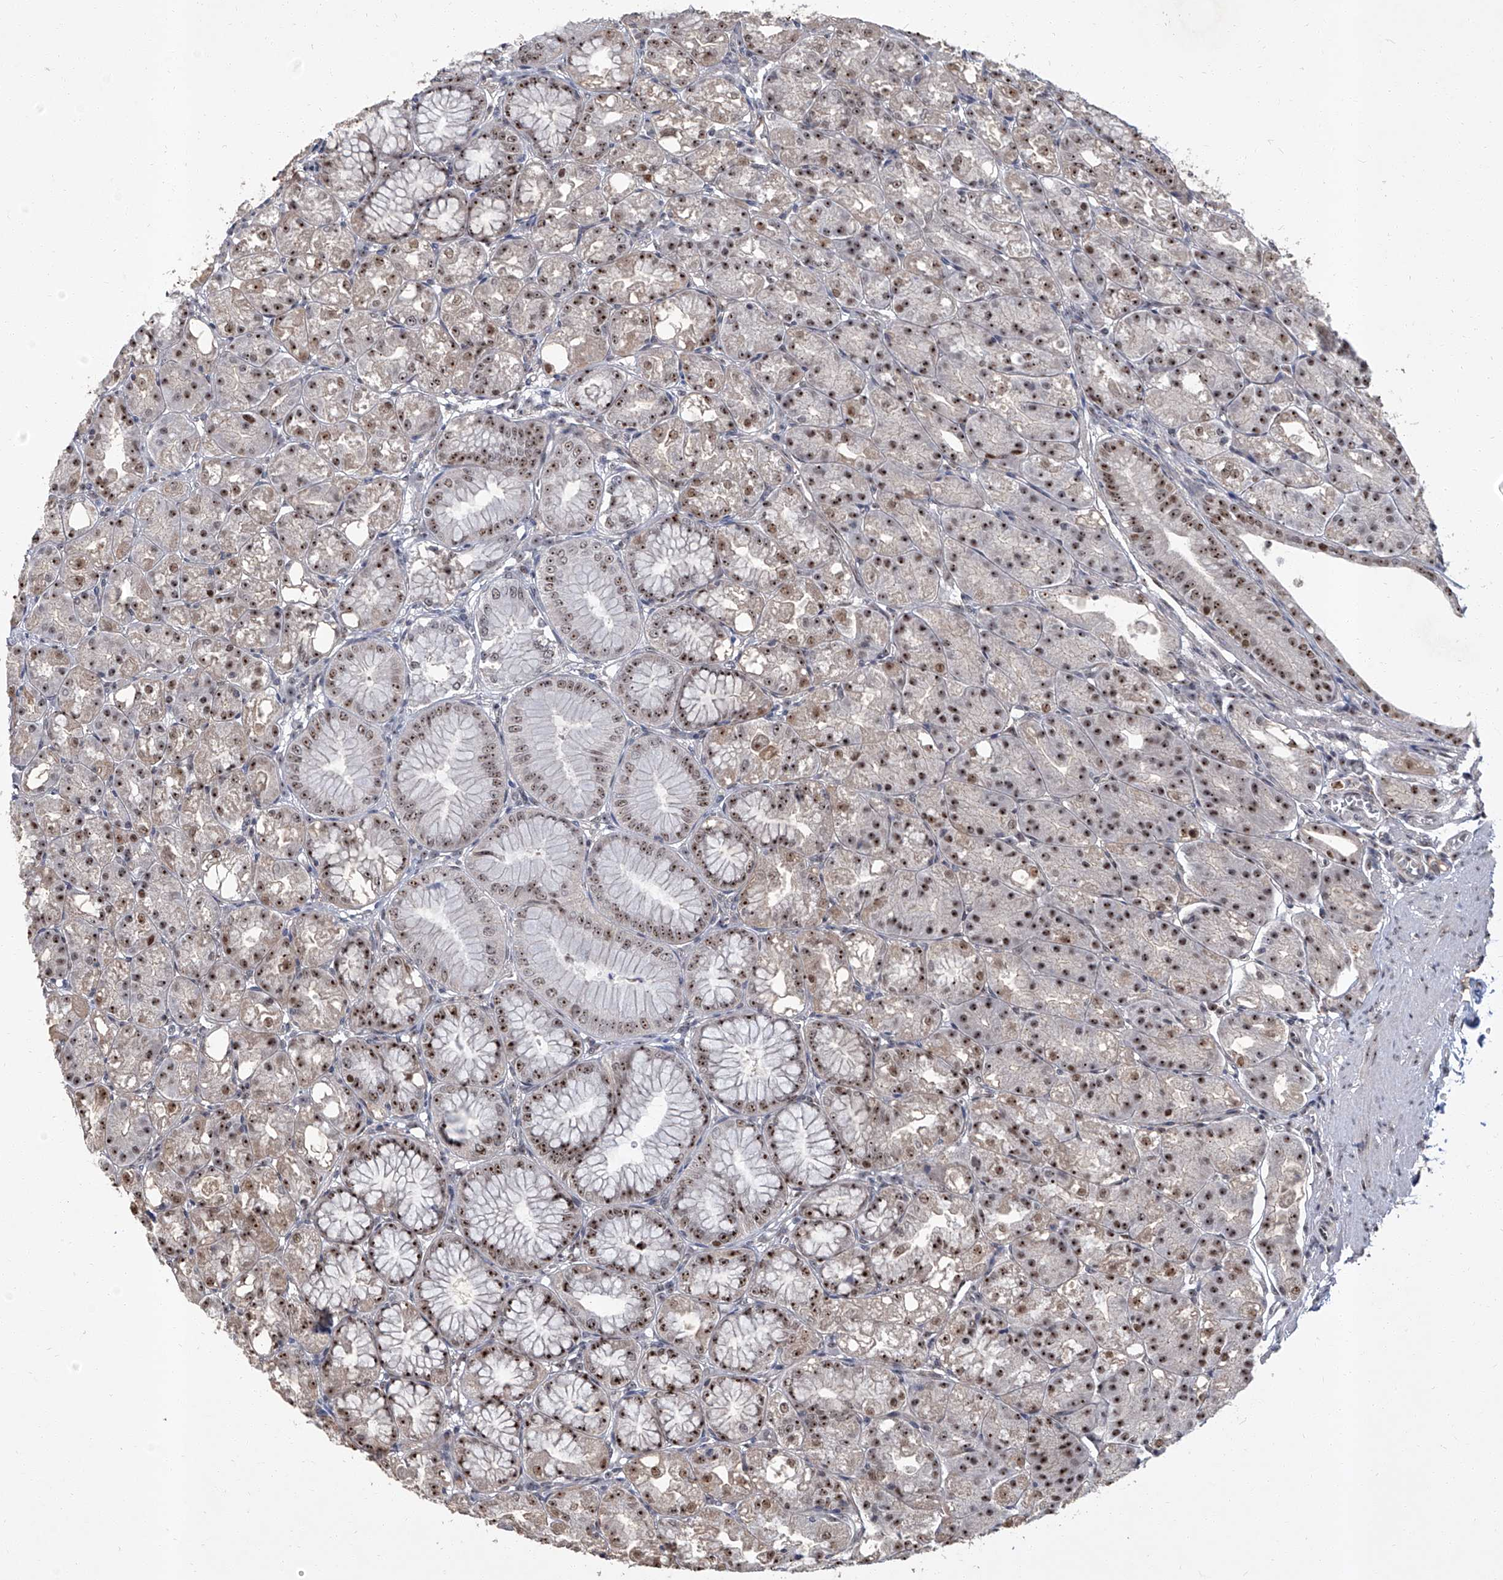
{"staining": {"intensity": "moderate", "quantity": ">75%", "location": "nuclear"}, "tissue": "stomach", "cell_type": "Glandular cells", "image_type": "normal", "snomed": [{"axis": "morphology", "description": "Normal tissue, NOS"}, {"axis": "topography", "description": "Stomach, lower"}], "caption": "This micrograph demonstrates IHC staining of benign human stomach, with medium moderate nuclear staining in approximately >75% of glandular cells.", "gene": "CMTR1", "patient": {"sex": "male", "age": 71}}